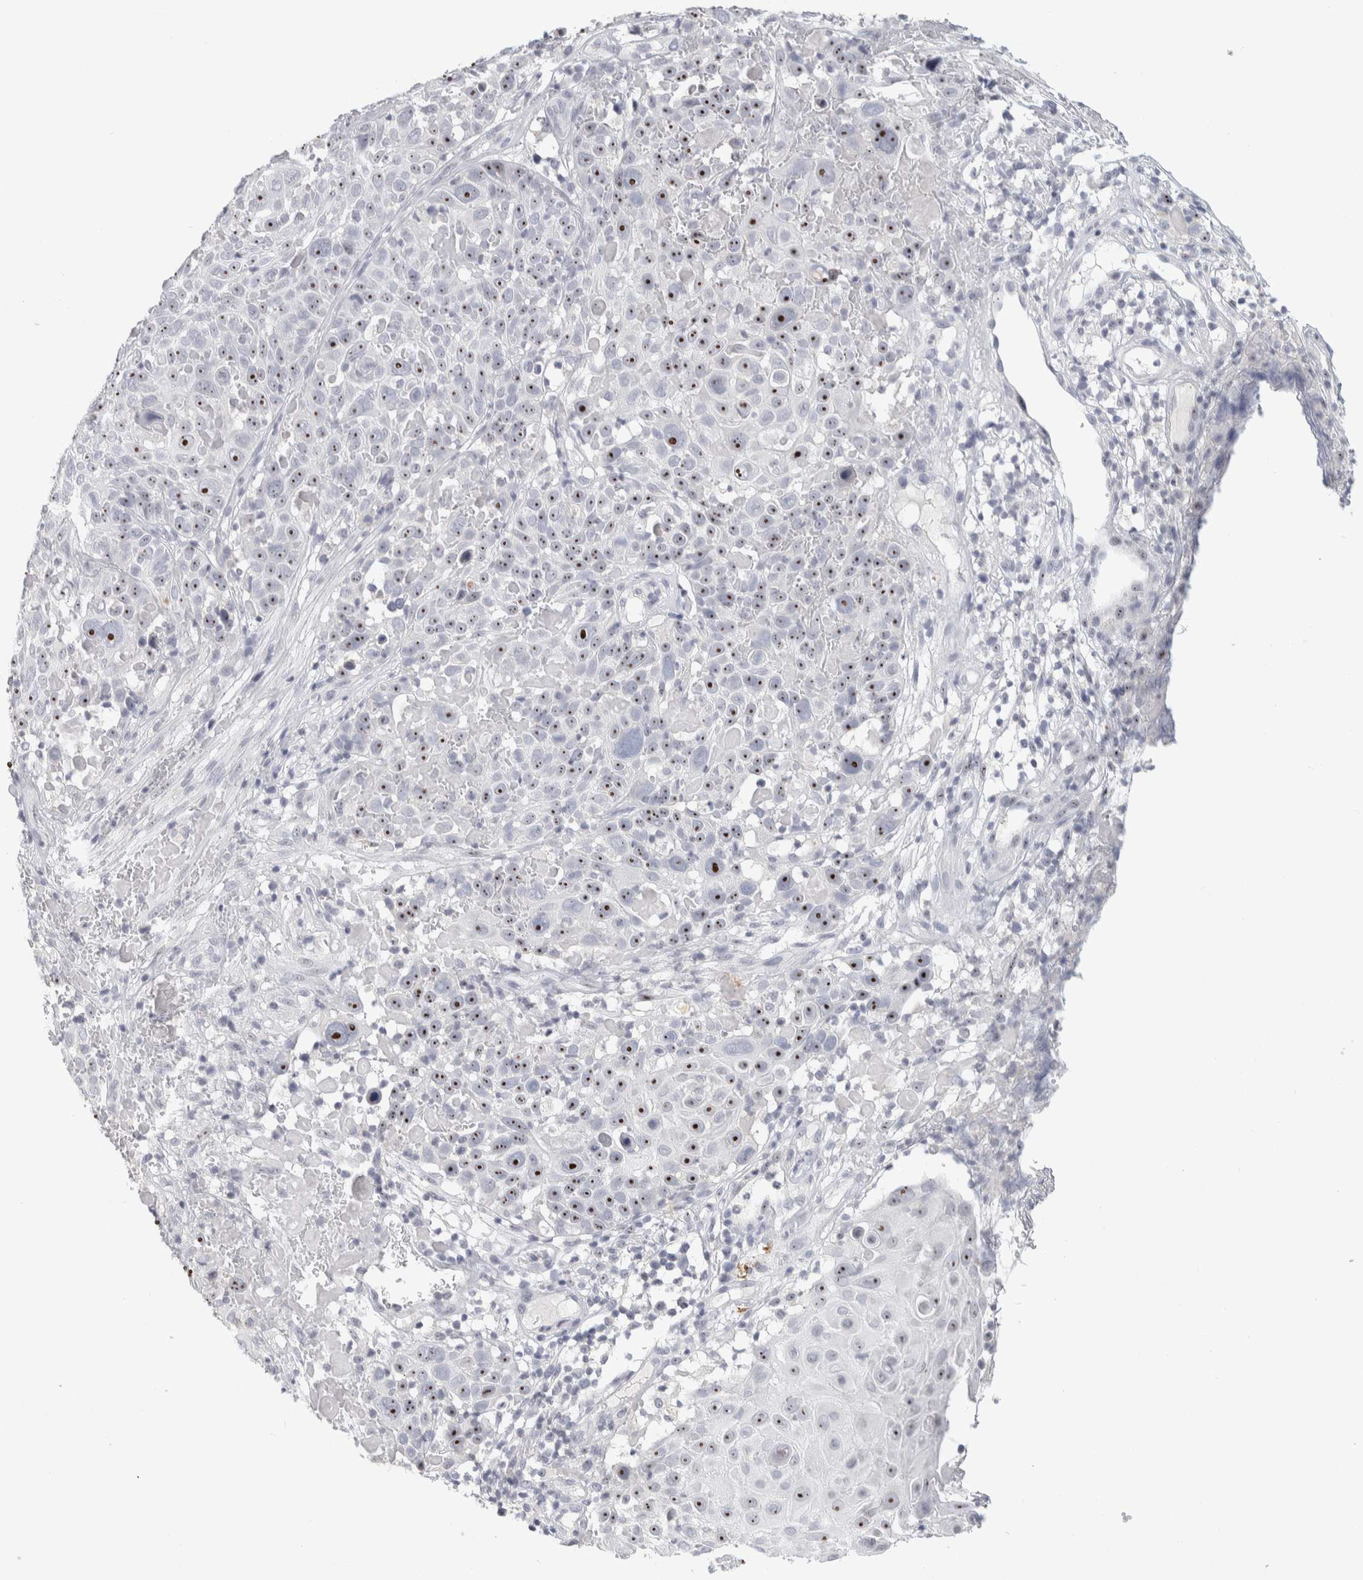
{"staining": {"intensity": "strong", "quantity": ">75%", "location": "nuclear"}, "tissue": "cervical cancer", "cell_type": "Tumor cells", "image_type": "cancer", "snomed": [{"axis": "morphology", "description": "Squamous cell carcinoma, NOS"}, {"axis": "topography", "description": "Cervix"}], "caption": "Immunohistochemical staining of cervical cancer shows high levels of strong nuclear protein positivity in about >75% of tumor cells.", "gene": "DCXR", "patient": {"sex": "female", "age": 74}}